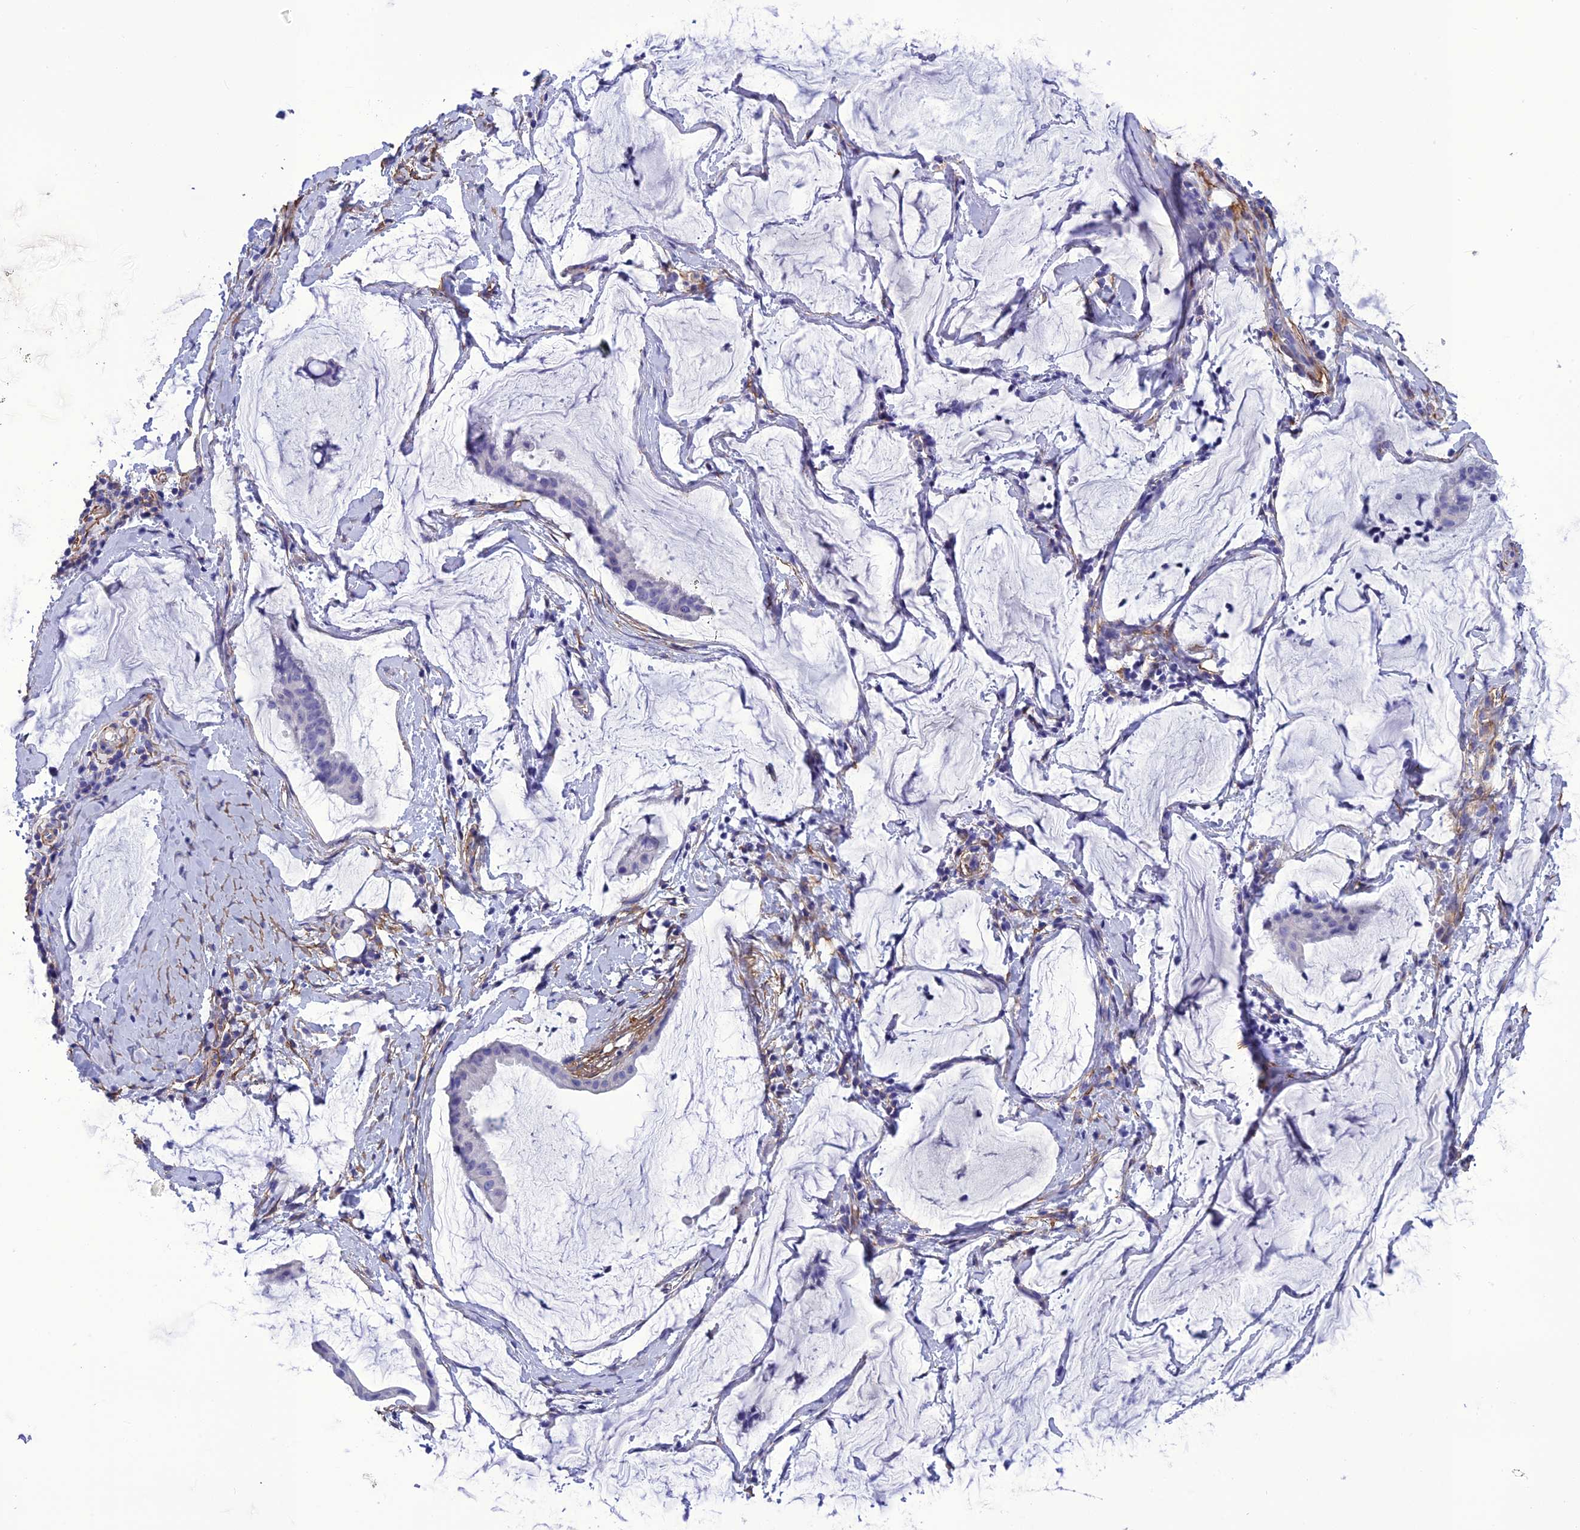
{"staining": {"intensity": "negative", "quantity": "none", "location": "none"}, "tissue": "ovarian cancer", "cell_type": "Tumor cells", "image_type": "cancer", "snomed": [{"axis": "morphology", "description": "Cystadenocarcinoma, mucinous, NOS"}, {"axis": "topography", "description": "Ovary"}], "caption": "Ovarian cancer was stained to show a protein in brown. There is no significant positivity in tumor cells.", "gene": "NKD1", "patient": {"sex": "female", "age": 73}}